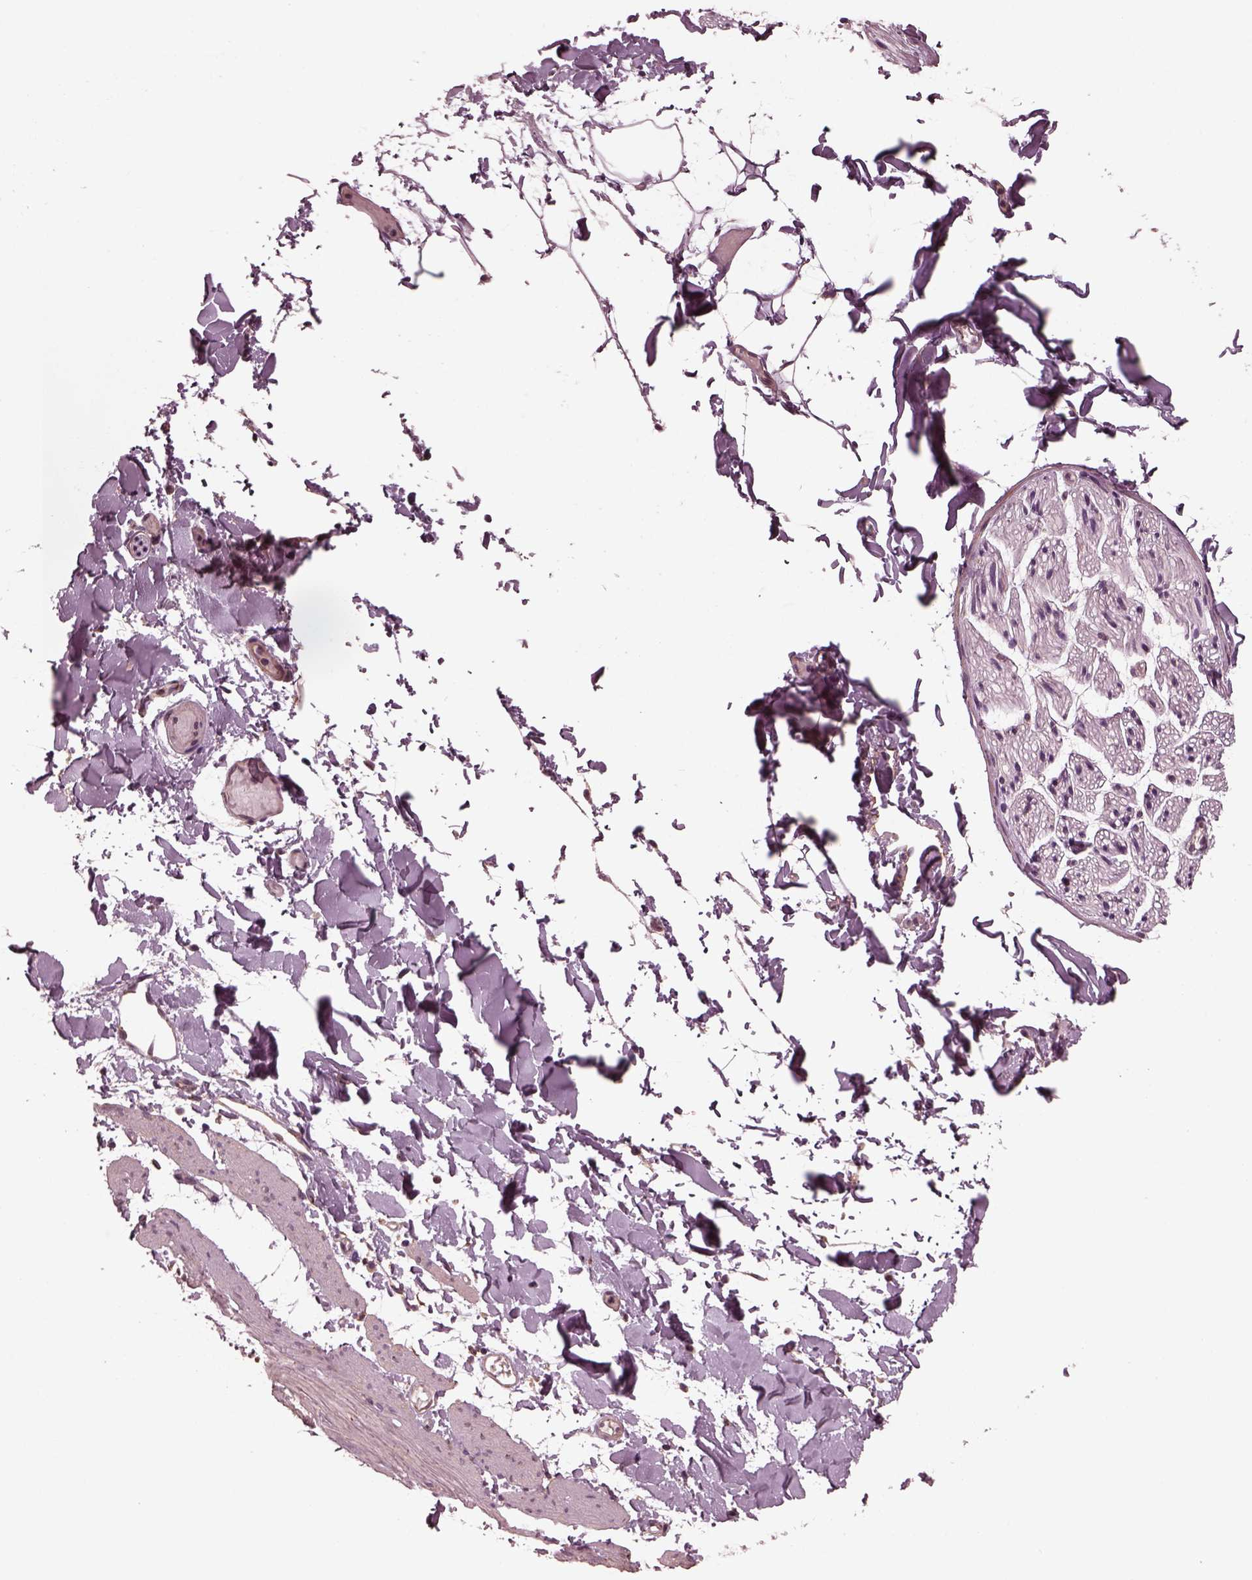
{"staining": {"intensity": "weak", "quantity": ">75%", "location": "cytoplasmic/membranous"}, "tissue": "adipose tissue", "cell_type": "Adipocytes", "image_type": "normal", "snomed": [{"axis": "morphology", "description": "Normal tissue, NOS"}, {"axis": "topography", "description": "Gallbladder"}, {"axis": "topography", "description": "Peripheral nerve tissue"}], "caption": "Approximately >75% of adipocytes in benign adipose tissue show weak cytoplasmic/membranous protein positivity as visualized by brown immunohistochemical staining.", "gene": "TUBG1", "patient": {"sex": "female", "age": 45}}